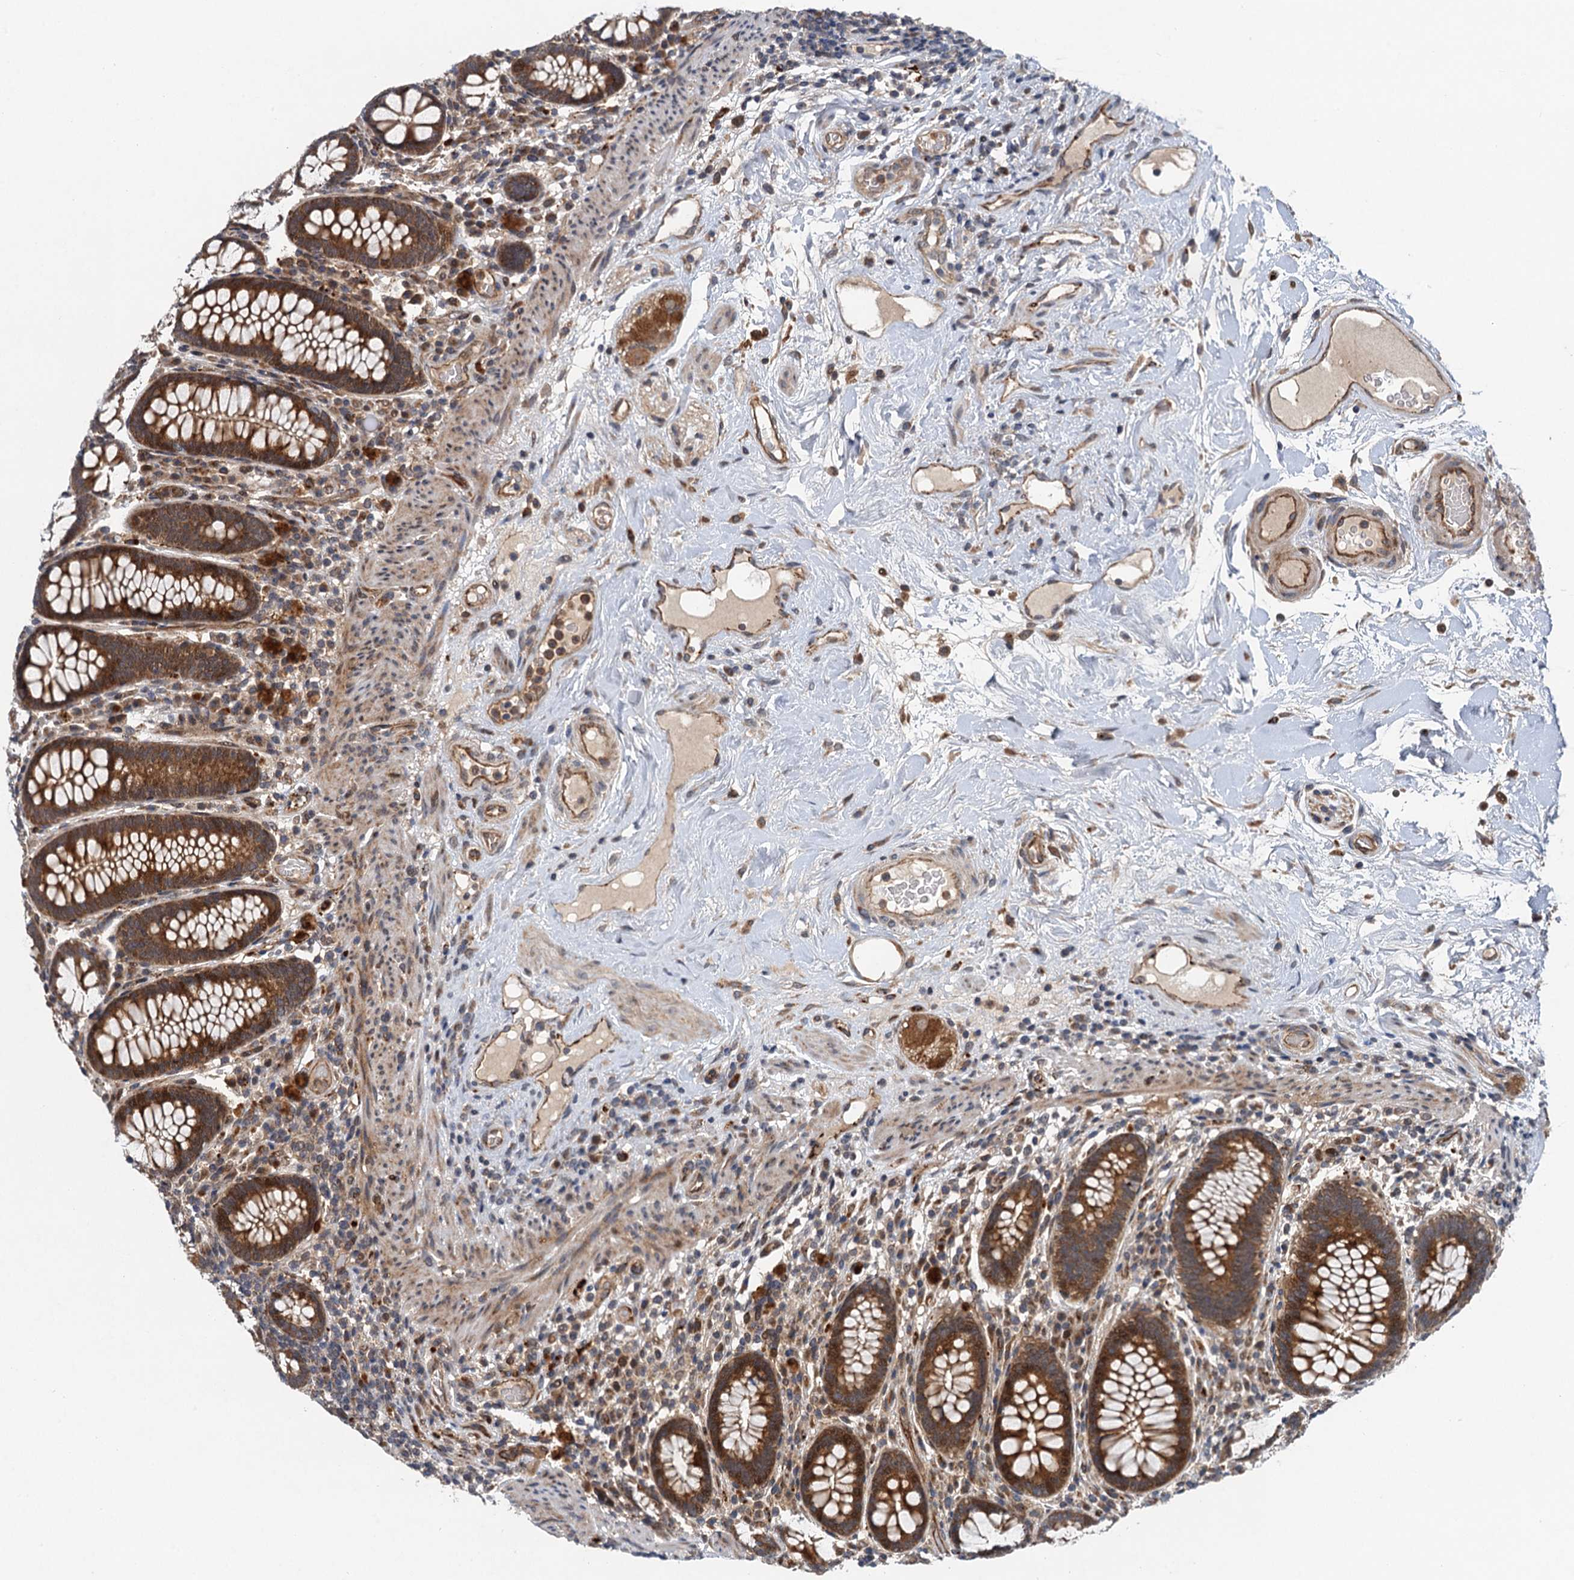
{"staining": {"intensity": "moderate", "quantity": ">75%", "location": "cytoplasmic/membranous"}, "tissue": "colon", "cell_type": "Endothelial cells", "image_type": "normal", "snomed": [{"axis": "morphology", "description": "Normal tissue, NOS"}, {"axis": "topography", "description": "Colon"}], "caption": "Endothelial cells reveal medium levels of moderate cytoplasmic/membranous positivity in approximately >75% of cells in unremarkable colon.", "gene": "NLRP10", "patient": {"sex": "female", "age": 79}}